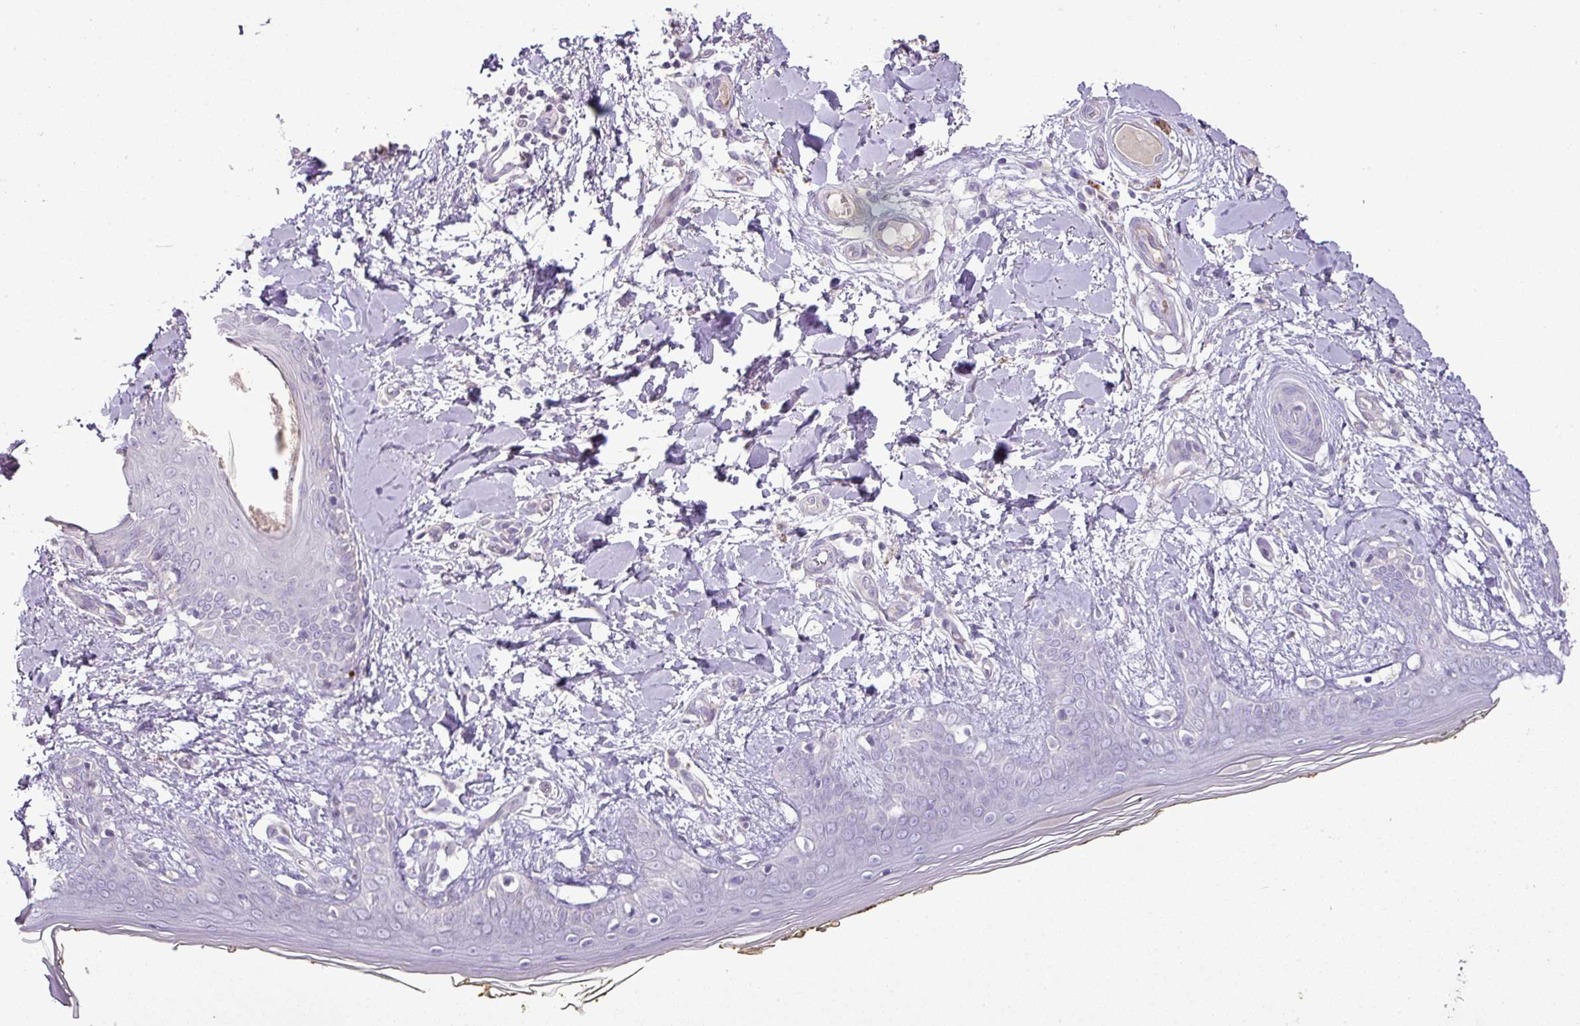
{"staining": {"intensity": "negative", "quantity": "none", "location": "none"}, "tissue": "skin", "cell_type": "Fibroblasts", "image_type": "normal", "snomed": [{"axis": "morphology", "description": "Normal tissue, NOS"}, {"axis": "topography", "description": "Skin"}], "caption": "Unremarkable skin was stained to show a protein in brown. There is no significant staining in fibroblasts. (Brightfield microscopy of DAB (3,3'-diaminobenzidine) immunohistochemistry (IHC) at high magnification).", "gene": "BRINP2", "patient": {"sex": "female", "age": 34}}